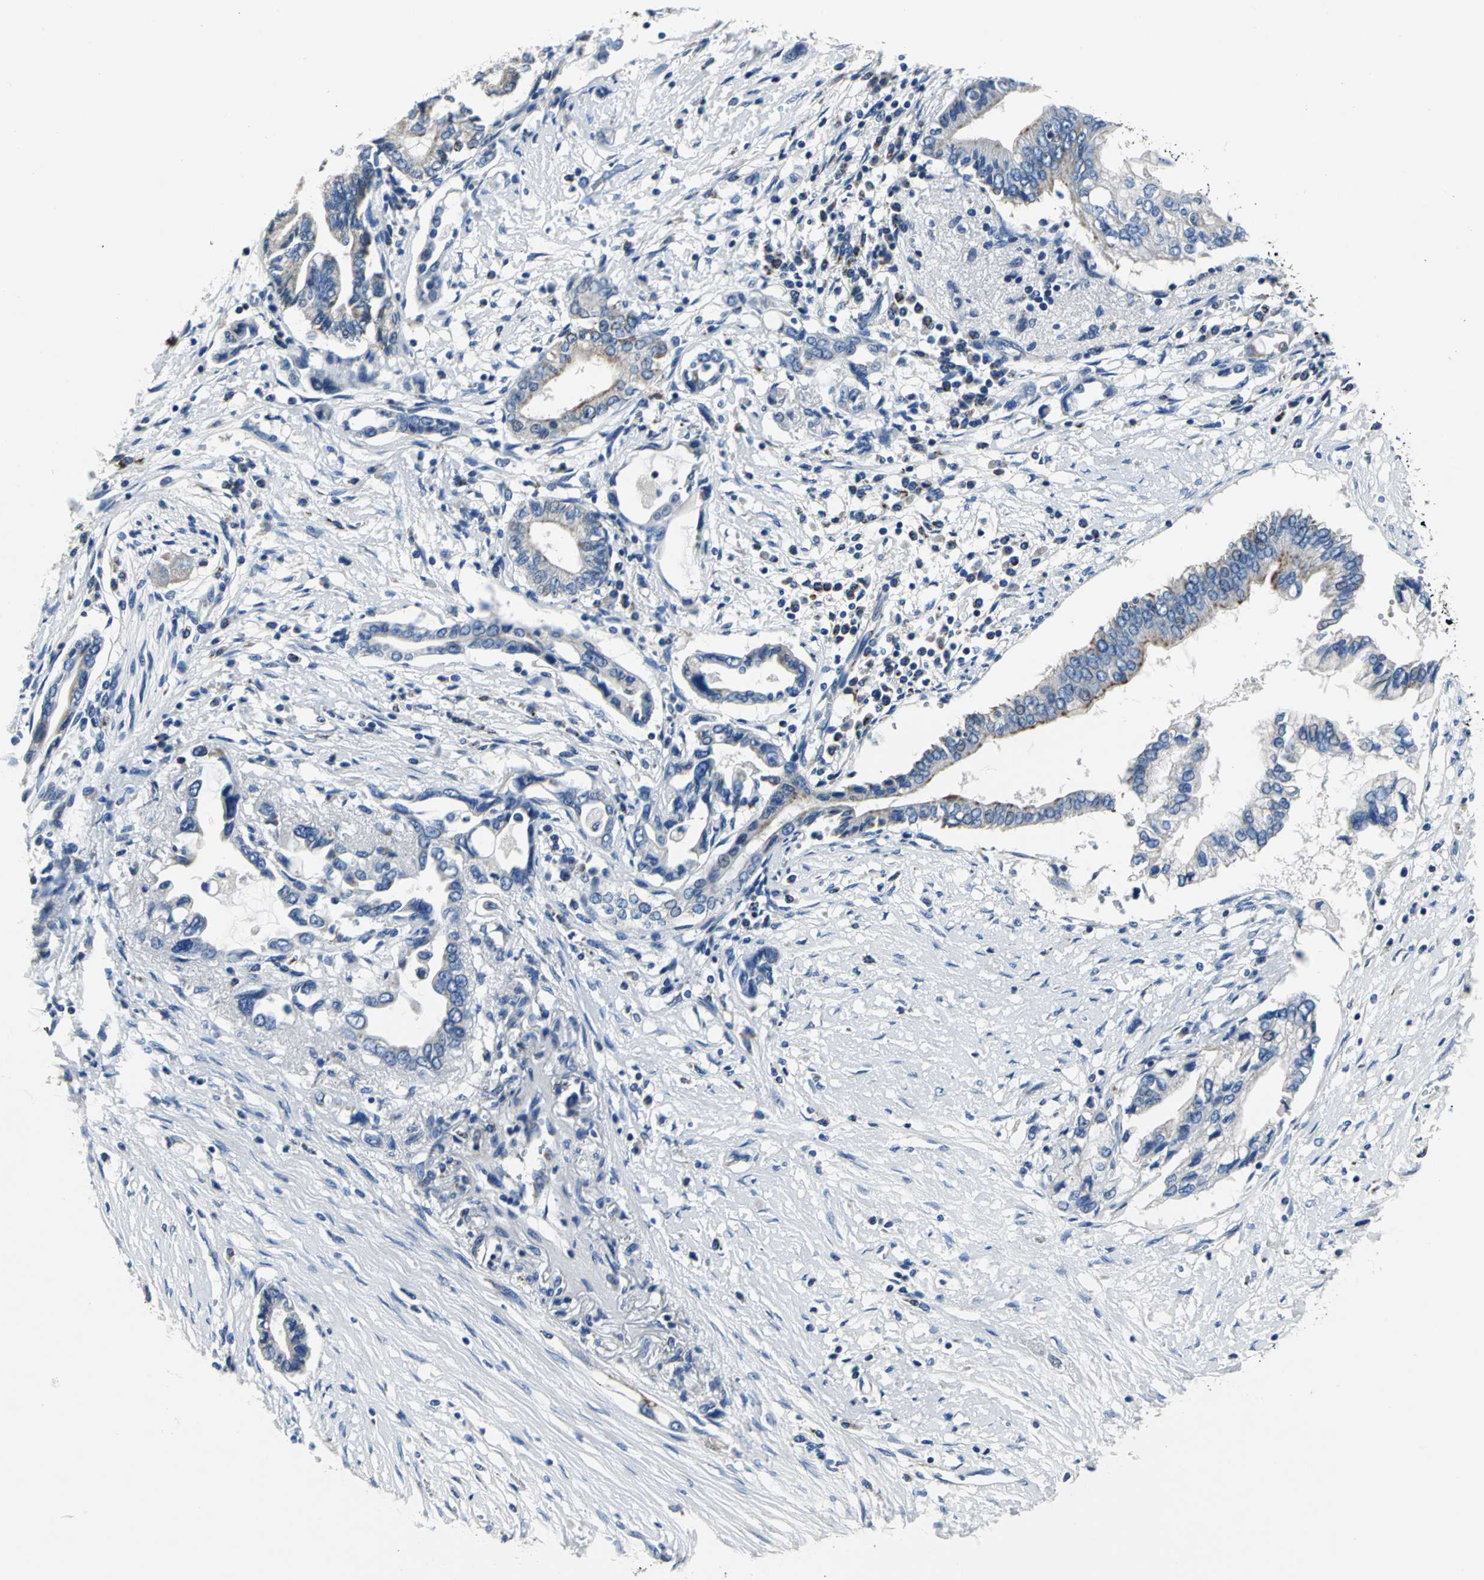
{"staining": {"intensity": "weak", "quantity": "25%-75%", "location": "cytoplasmic/membranous"}, "tissue": "pancreatic cancer", "cell_type": "Tumor cells", "image_type": "cancer", "snomed": [{"axis": "morphology", "description": "Adenocarcinoma, NOS"}, {"axis": "topography", "description": "Pancreas"}], "caption": "The histopathology image reveals immunohistochemical staining of pancreatic cancer. There is weak cytoplasmic/membranous positivity is seen in about 25%-75% of tumor cells. The protein of interest is shown in brown color, while the nuclei are stained blue.", "gene": "IFI6", "patient": {"sex": "female", "age": 57}}